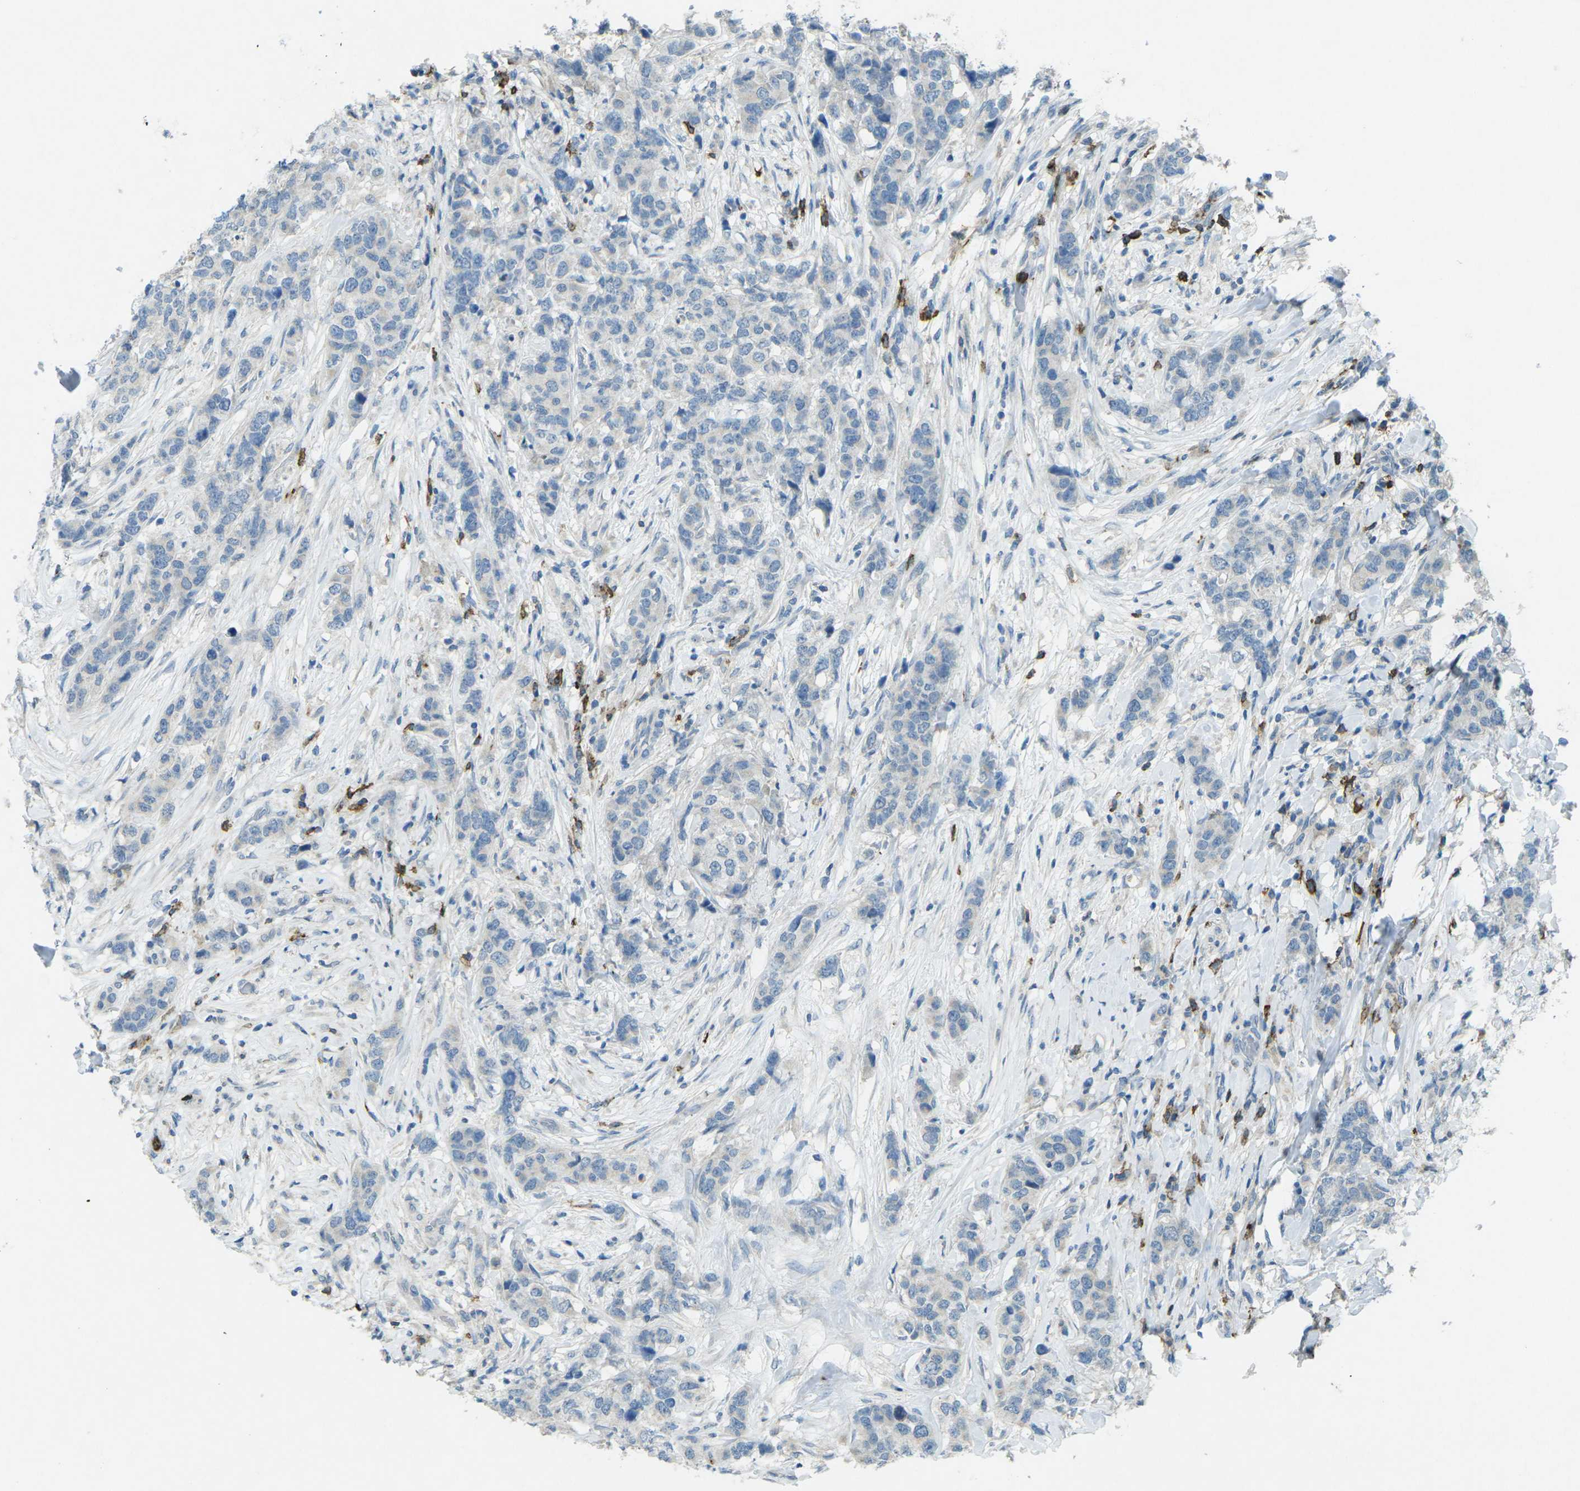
{"staining": {"intensity": "negative", "quantity": "none", "location": "none"}, "tissue": "breast cancer", "cell_type": "Tumor cells", "image_type": "cancer", "snomed": [{"axis": "morphology", "description": "Lobular carcinoma"}, {"axis": "topography", "description": "Breast"}], "caption": "High power microscopy micrograph of an immunohistochemistry photomicrograph of breast cancer, revealing no significant staining in tumor cells.", "gene": "CD19", "patient": {"sex": "female", "age": 59}}